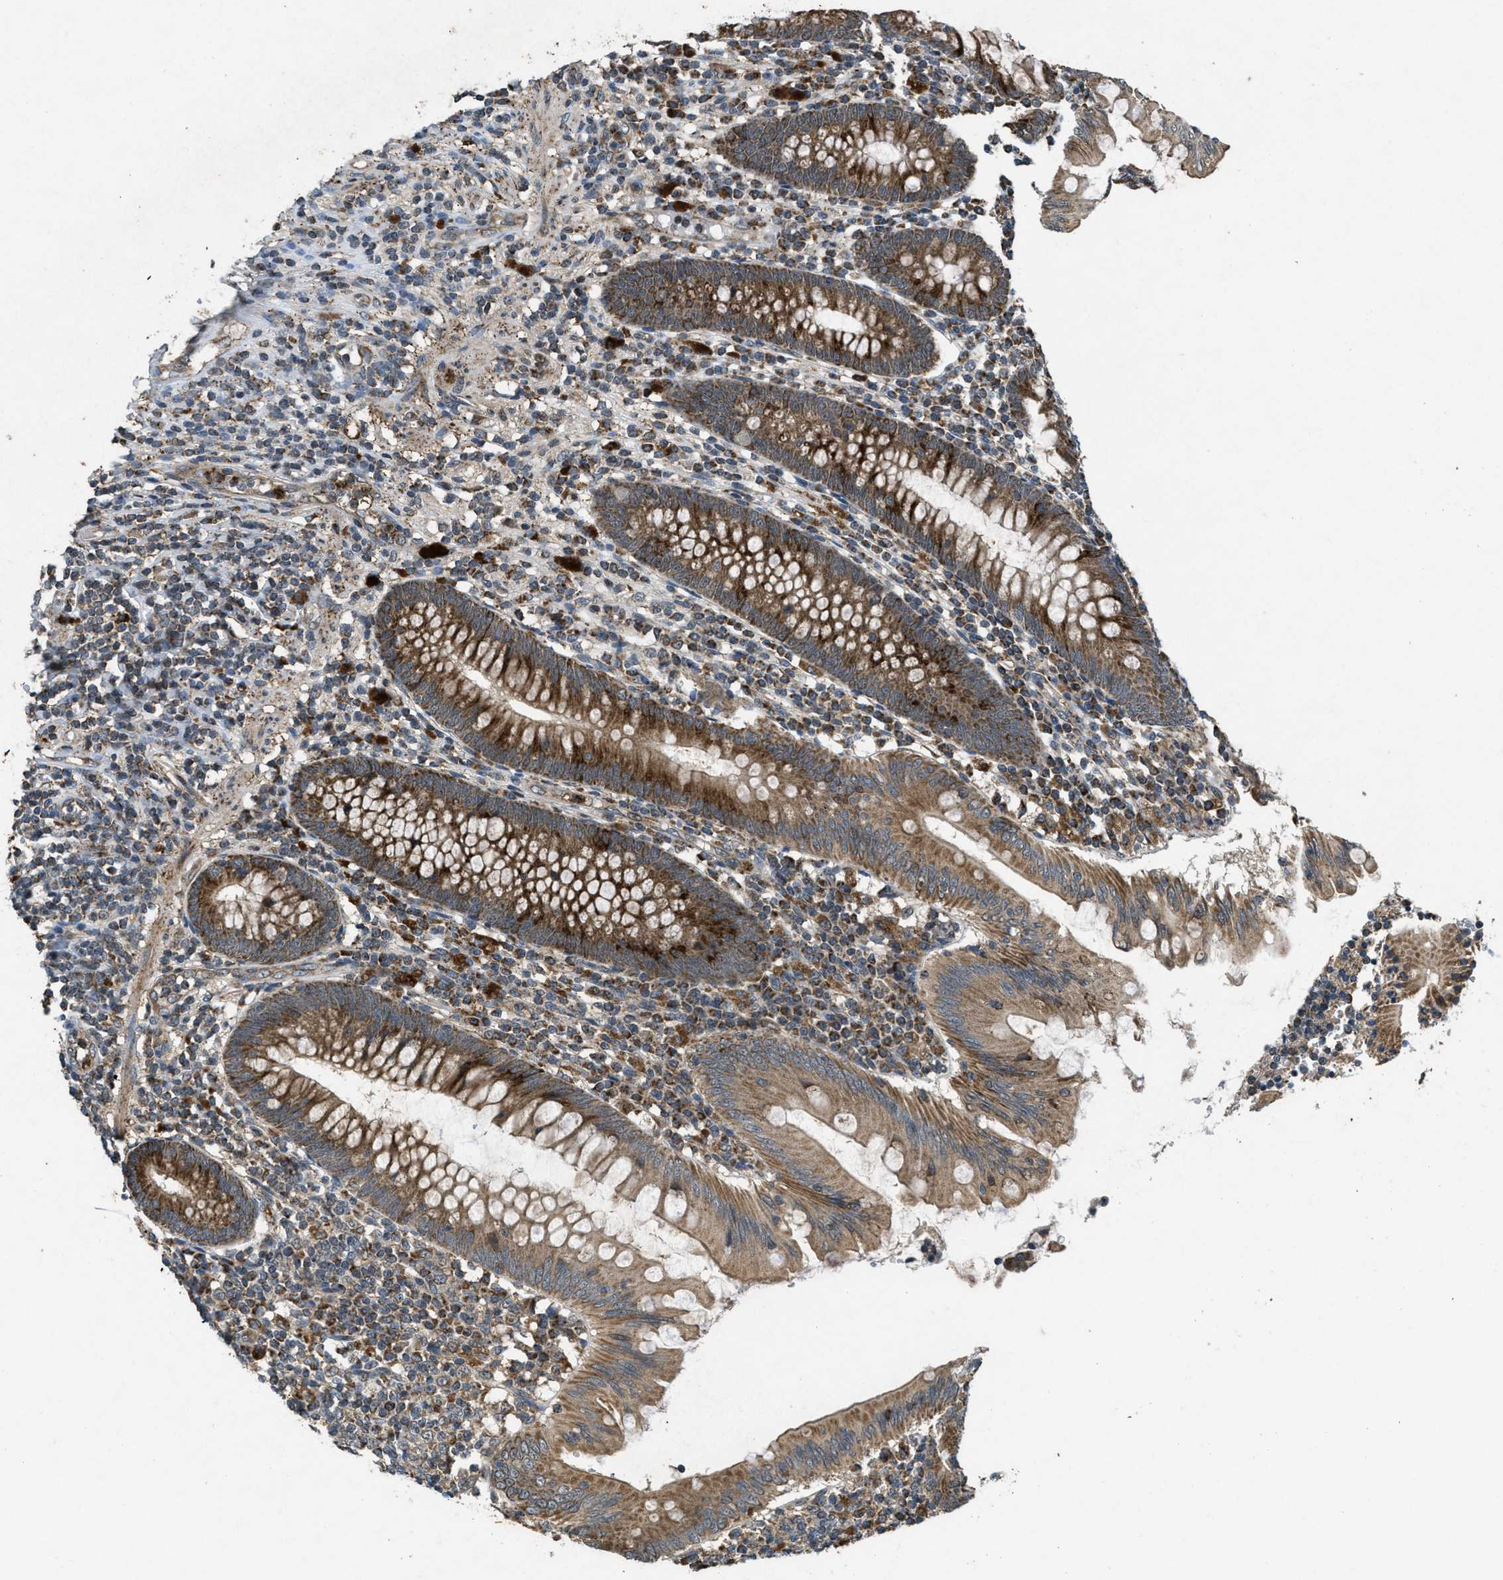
{"staining": {"intensity": "strong", "quantity": ">75%", "location": "cytoplasmic/membranous"}, "tissue": "appendix", "cell_type": "Glandular cells", "image_type": "normal", "snomed": [{"axis": "morphology", "description": "Normal tissue, NOS"}, {"axis": "morphology", "description": "Inflammation, NOS"}, {"axis": "topography", "description": "Appendix"}], "caption": "Appendix stained for a protein exhibits strong cytoplasmic/membranous positivity in glandular cells. (DAB IHC, brown staining for protein, blue staining for nuclei).", "gene": "PPP1R15A", "patient": {"sex": "male", "age": 46}}